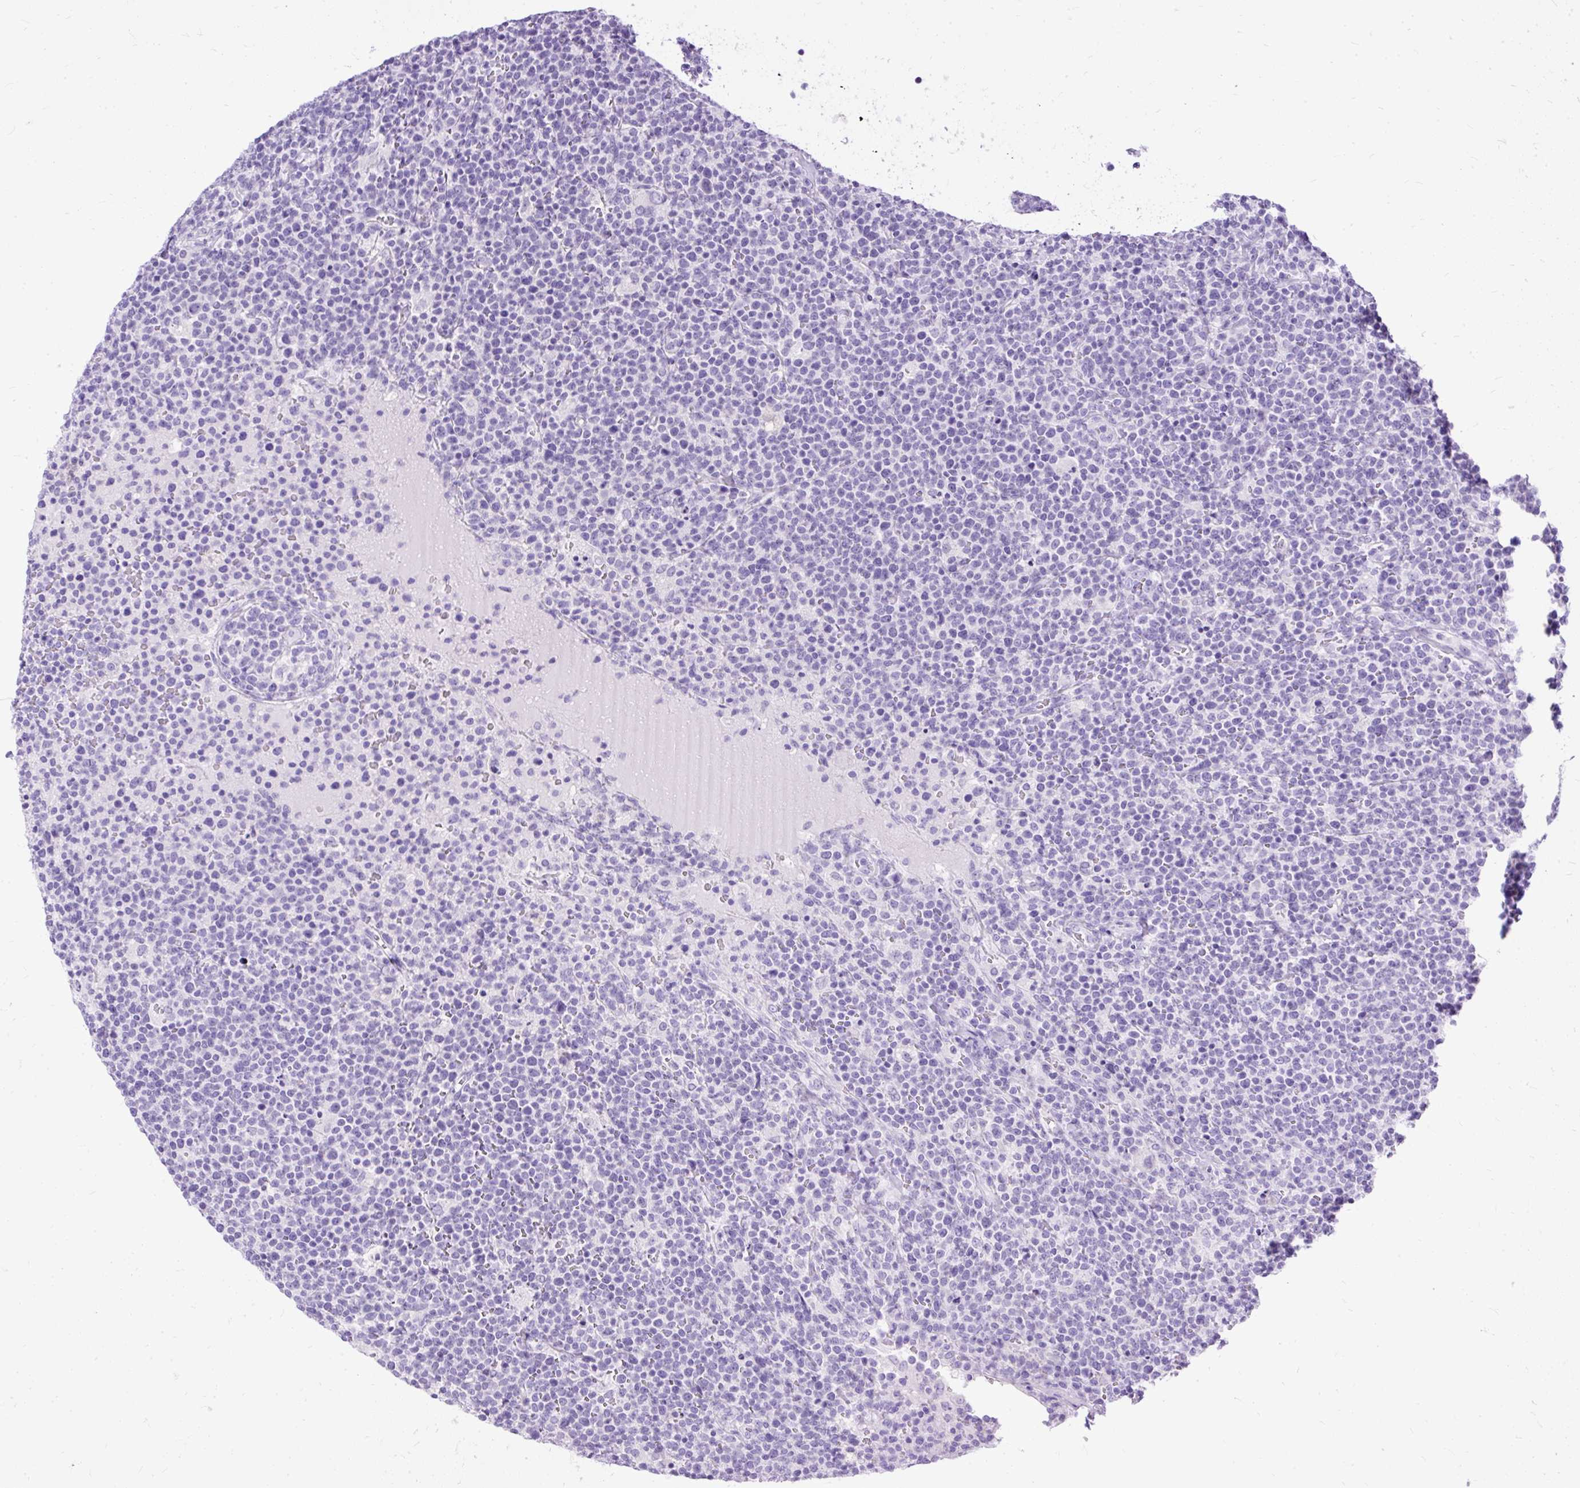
{"staining": {"intensity": "negative", "quantity": "none", "location": "none"}, "tissue": "lymphoma", "cell_type": "Tumor cells", "image_type": "cancer", "snomed": [{"axis": "morphology", "description": "Malignant lymphoma, non-Hodgkin's type, High grade"}, {"axis": "topography", "description": "Lymph node"}], "caption": "Lymphoma stained for a protein using immunohistochemistry (IHC) exhibits no staining tumor cells.", "gene": "HEY1", "patient": {"sex": "male", "age": 61}}